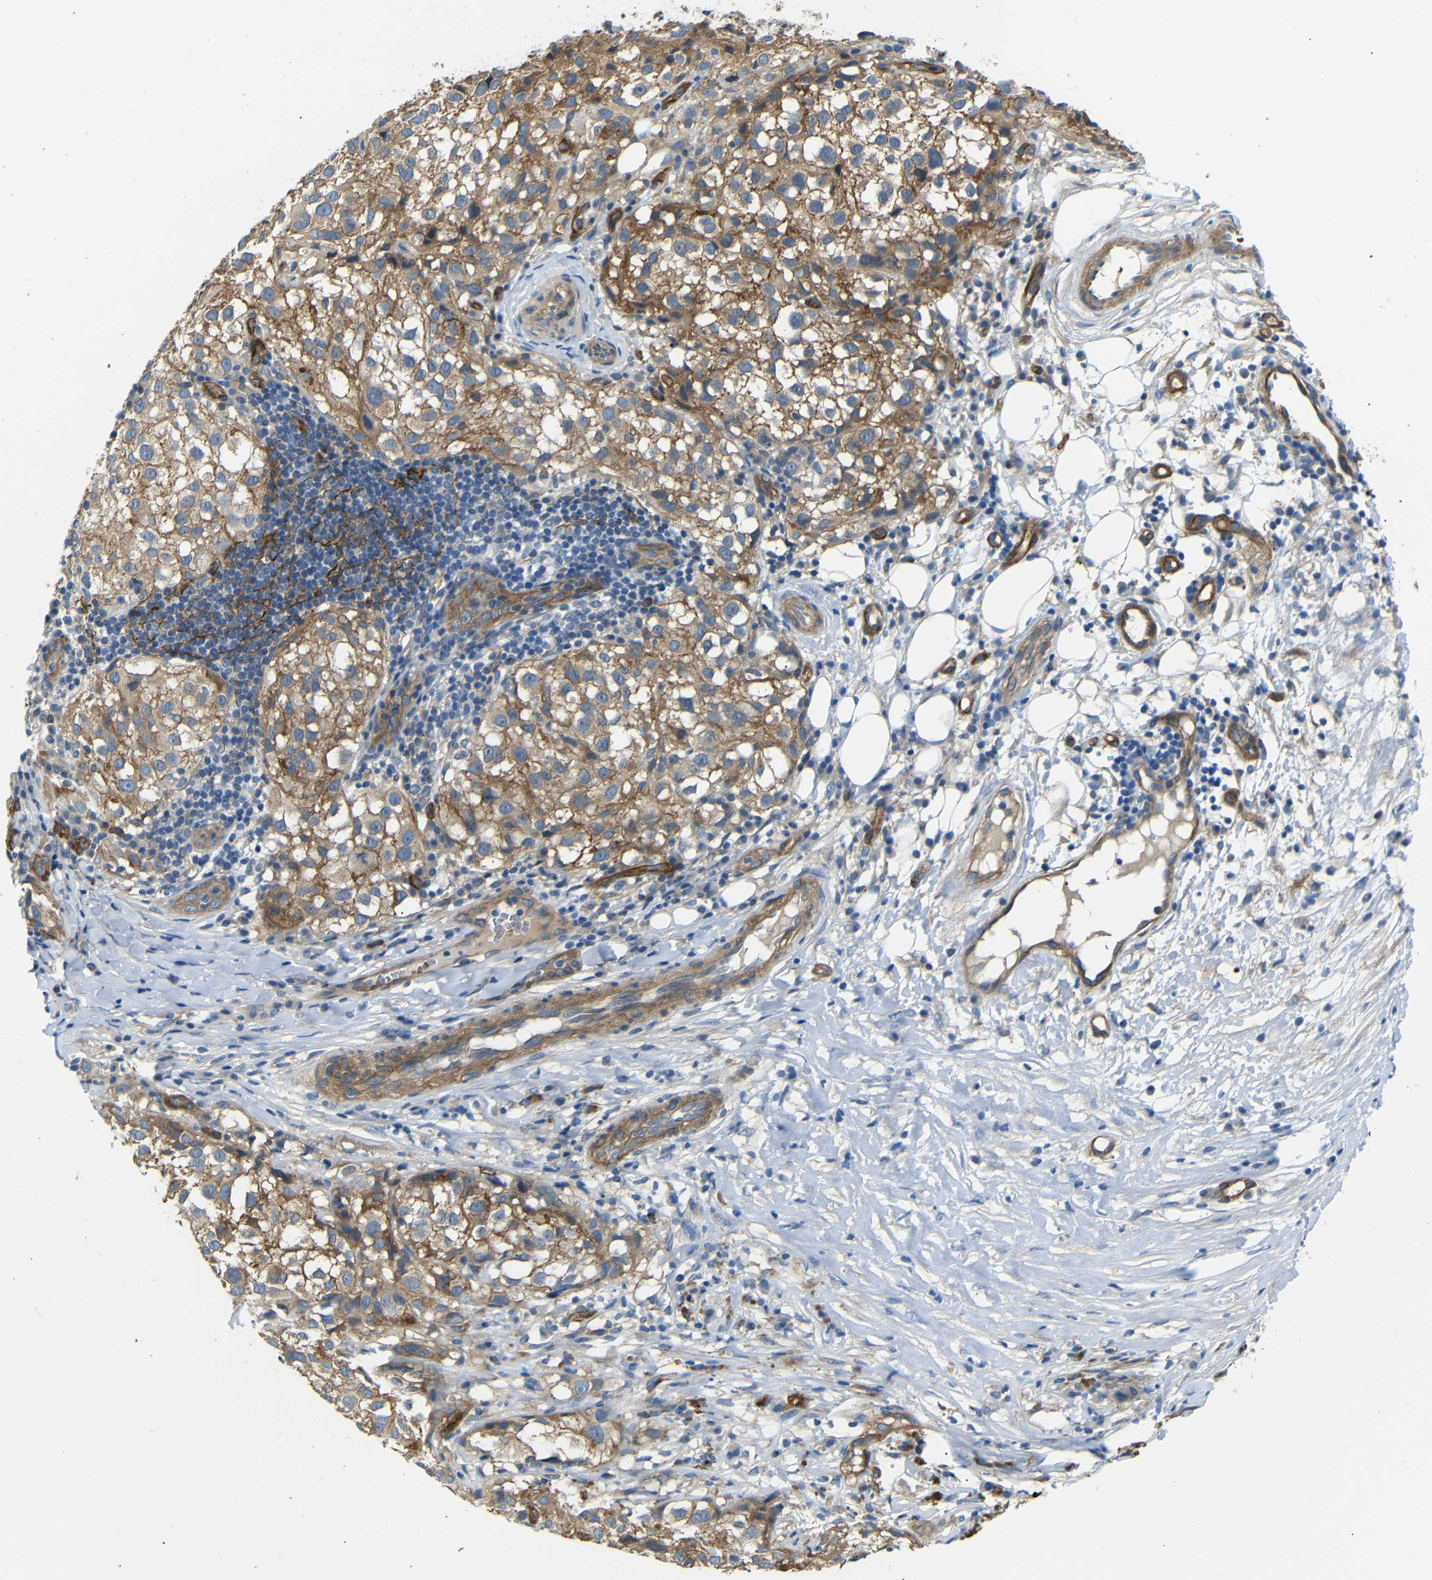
{"staining": {"intensity": "moderate", "quantity": ">75%", "location": "cytoplasmic/membranous"}, "tissue": "melanoma", "cell_type": "Tumor cells", "image_type": "cancer", "snomed": [{"axis": "morphology", "description": "Necrosis, NOS"}, {"axis": "morphology", "description": "Malignant melanoma, NOS"}, {"axis": "topography", "description": "Skin"}], "caption": "The micrograph exhibits staining of melanoma, revealing moderate cytoplasmic/membranous protein positivity (brown color) within tumor cells.", "gene": "MYO1B", "patient": {"sex": "female", "age": 87}}